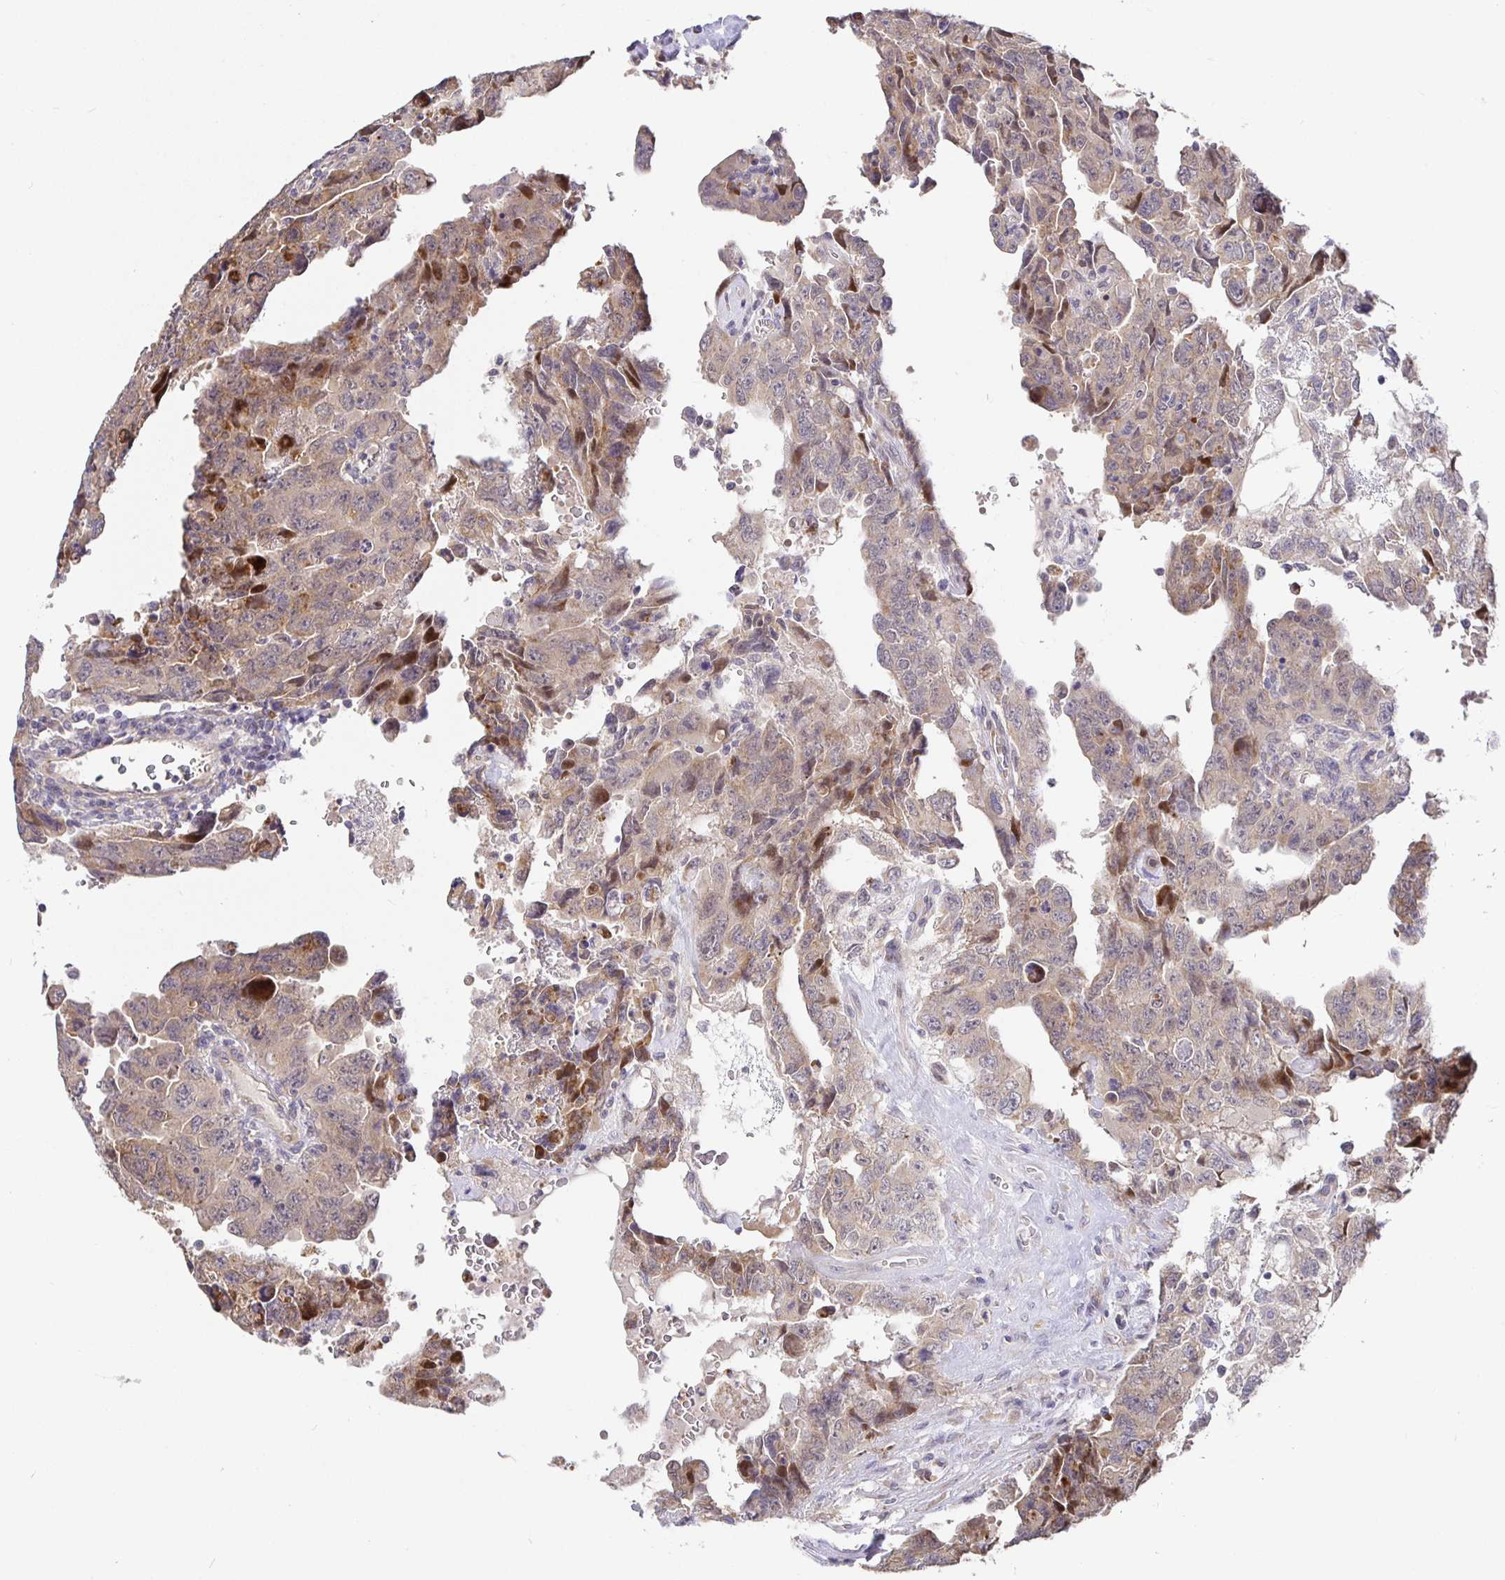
{"staining": {"intensity": "weak", "quantity": ">75%", "location": "cytoplasmic/membranous"}, "tissue": "testis cancer", "cell_type": "Tumor cells", "image_type": "cancer", "snomed": [{"axis": "morphology", "description": "Carcinoma, Embryonal, NOS"}, {"axis": "topography", "description": "Testis"}], "caption": "A low amount of weak cytoplasmic/membranous expression is appreciated in about >75% of tumor cells in testis cancer (embryonal carcinoma) tissue.", "gene": "ZDHHC11", "patient": {"sex": "male", "age": 24}}